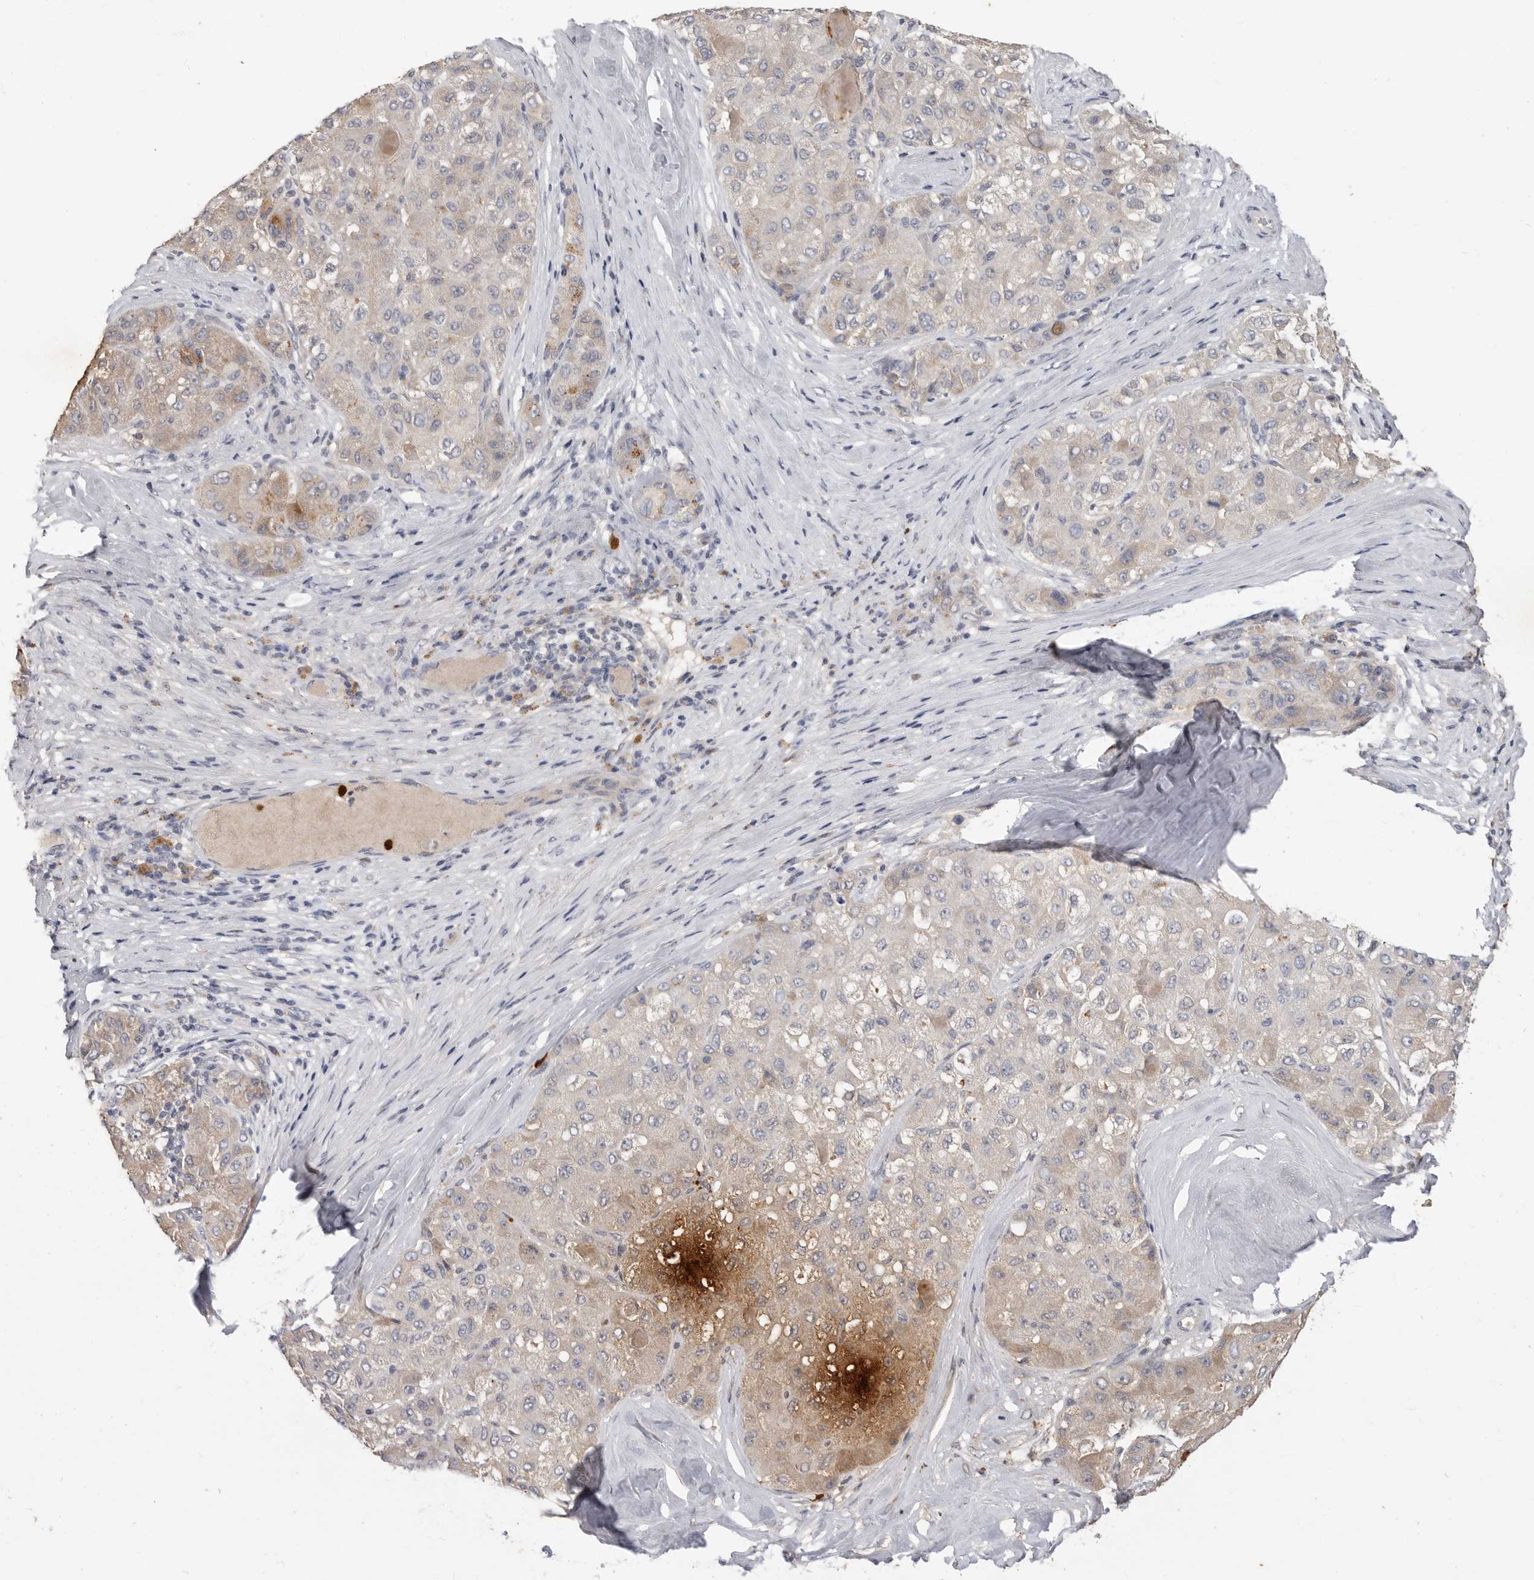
{"staining": {"intensity": "weak", "quantity": "<25%", "location": "cytoplasmic/membranous"}, "tissue": "liver cancer", "cell_type": "Tumor cells", "image_type": "cancer", "snomed": [{"axis": "morphology", "description": "Carcinoma, Hepatocellular, NOS"}, {"axis": "topography", "description": "Liver"}], "caption": "This is a photomicrograph of immunohistochemistry staining of liver hepatocellular carcinoma, which shows no positivity in tumor cells.", "gene": "LTBR", "patient": {"sex": "male", "age": 80}}